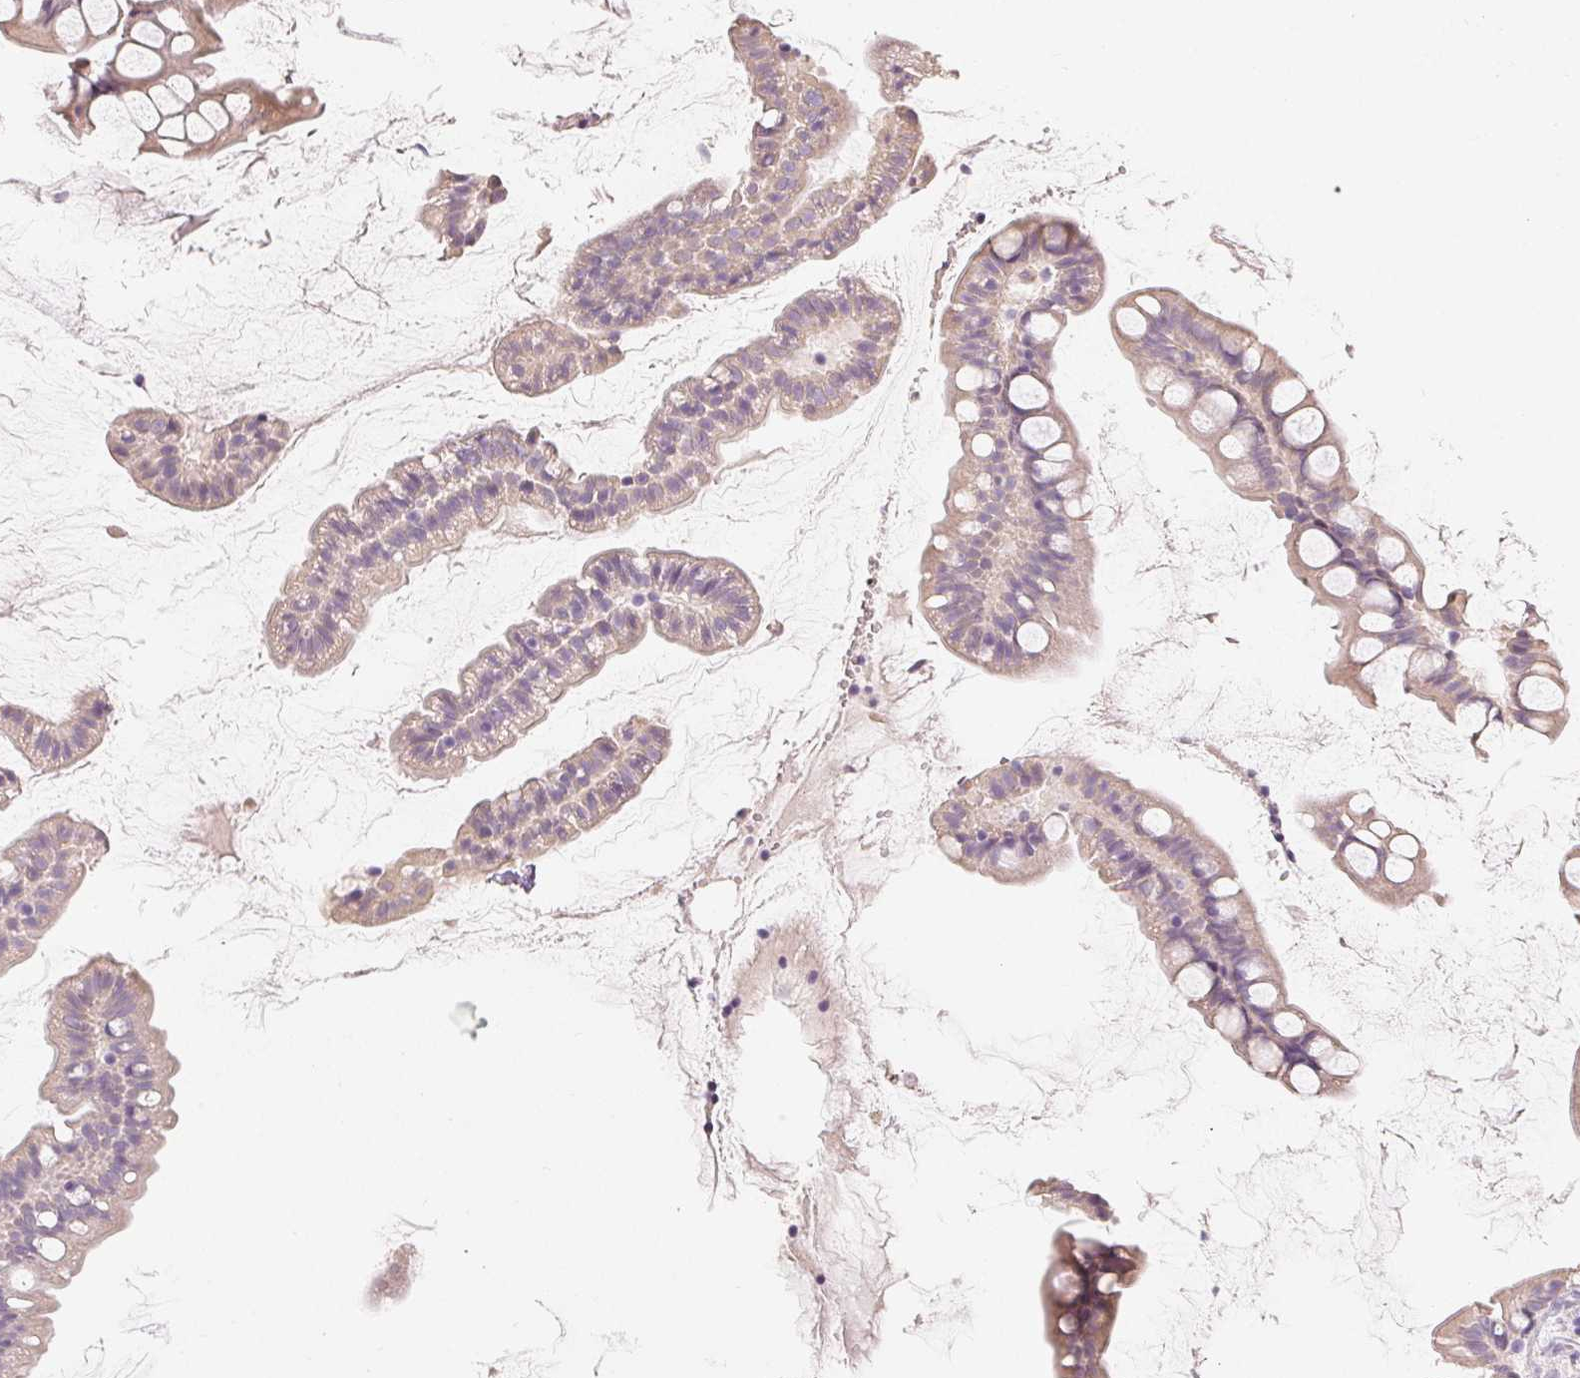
{"staining": {"intensity": "weak", "quantity": "25%-75%", "location": "cytoplasmic/membranous"}, "tissue": "small intestine", "cell_type": "Glandular cells", "image_type": "normal", "snomed": [{"axis": "morphology", "description": "Normal tissue, NOS"}, {"axis": "topography", "description": "Small intestine"}], "caption": "Protein analysis of benign small intestine displays weak cytoplasmic/membranous staining in approximately 25%-75% of glandular cells.", "gene": "SFTPD", "patient": {"sex": "male", "age": 70}}